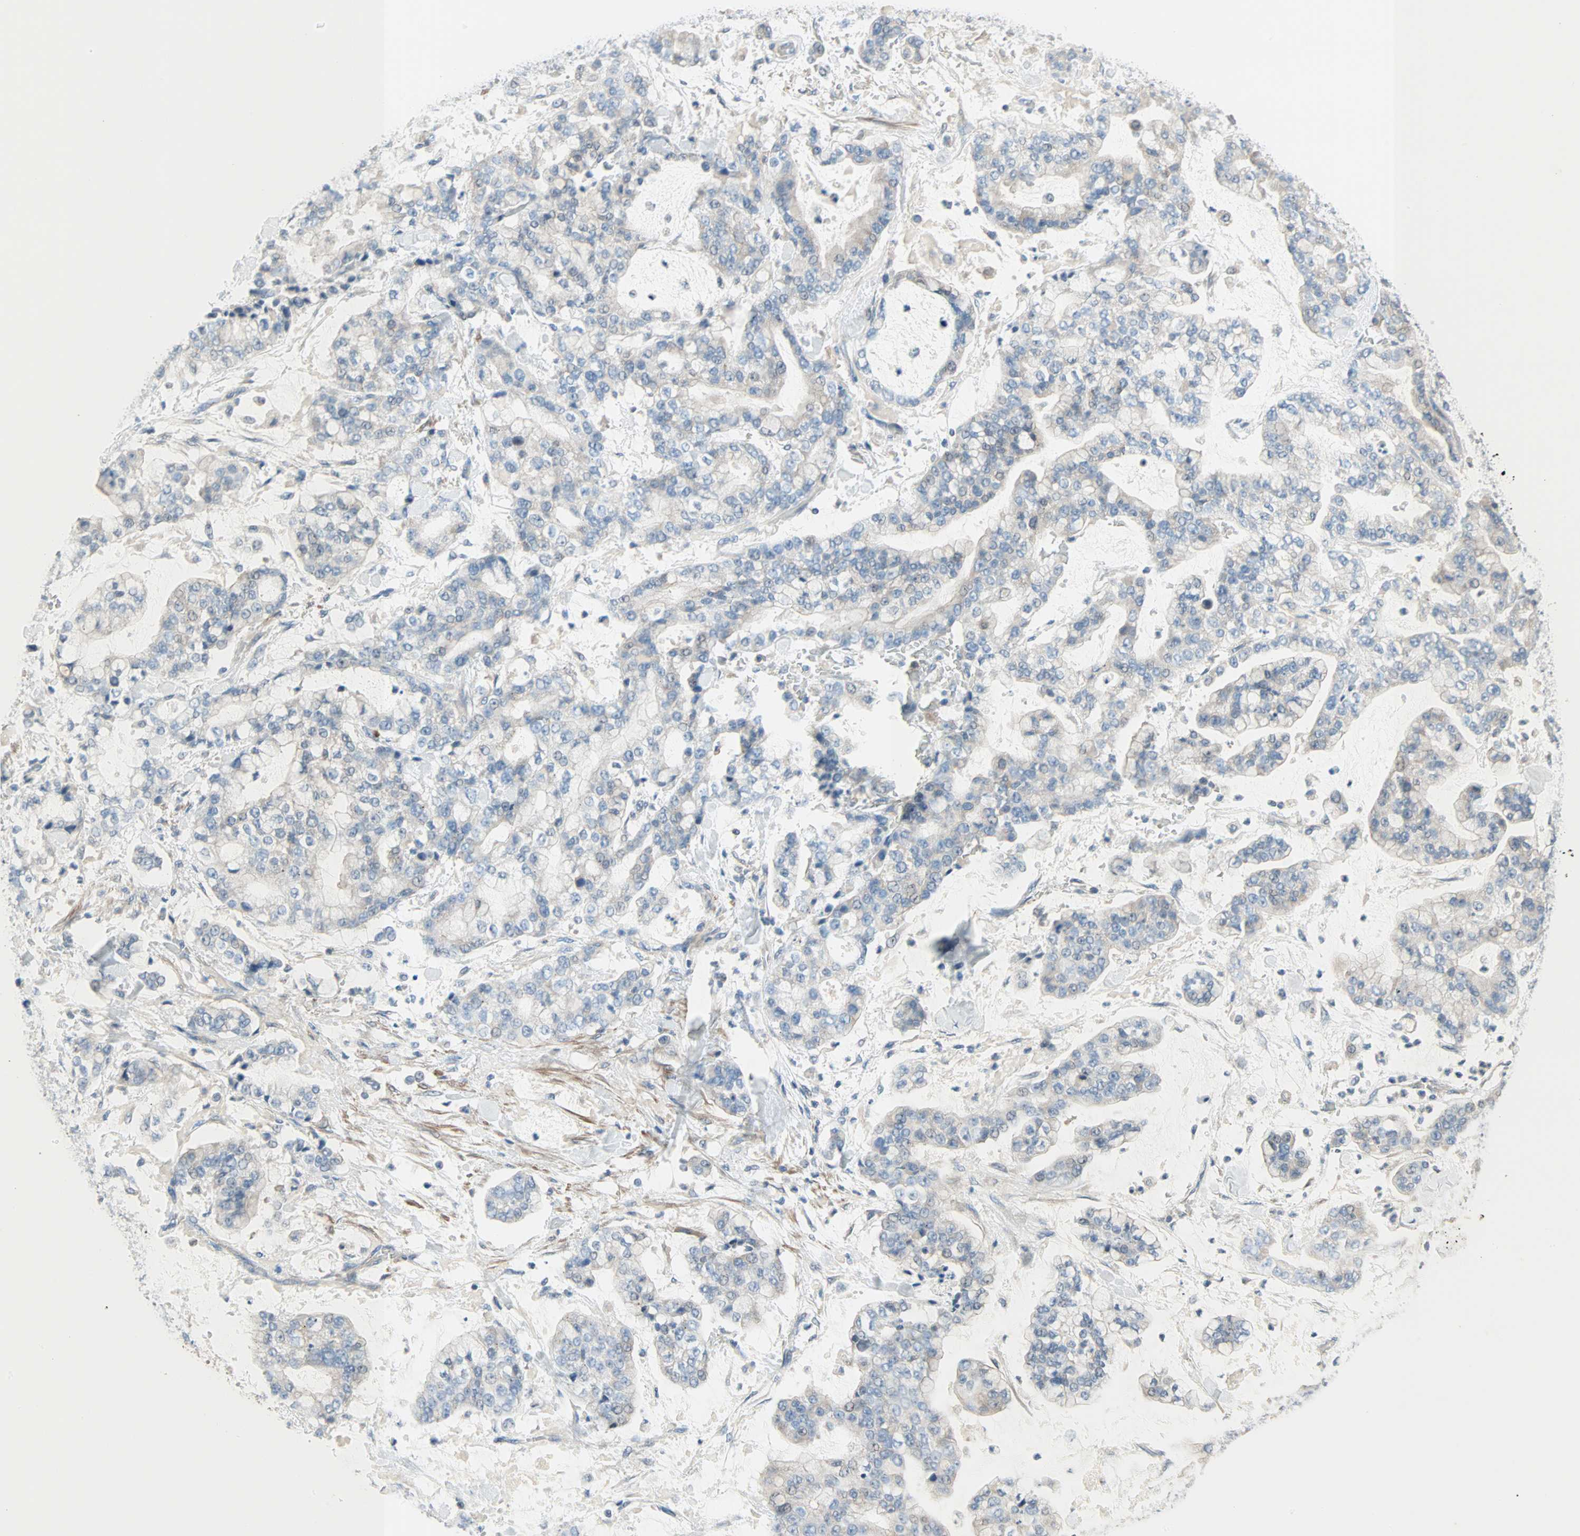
{"staining": {"intensity": "negative", "quantity": "none", "location": "none"}, "tissue": "stomach cancer", "cell_type": "Tumor cells", "image_type": "cancer", "snomed": [{"axis": "morphology", "description": "Normal tissue, NOS"}, {"axis": "morphology", "description": "Adenocarcinoma, NOS"}, {"axis": "topography", "description": "Stomach, upper"}, {"axis": "topography", "description": "Stomach"}], "caption": "Stomach adenocarcinoma was stained to show a protein in brown. There is no significant positivity in tumor cells.", "gene": "ACVRL1", "patient": {"sex": "male", "age": 76}}